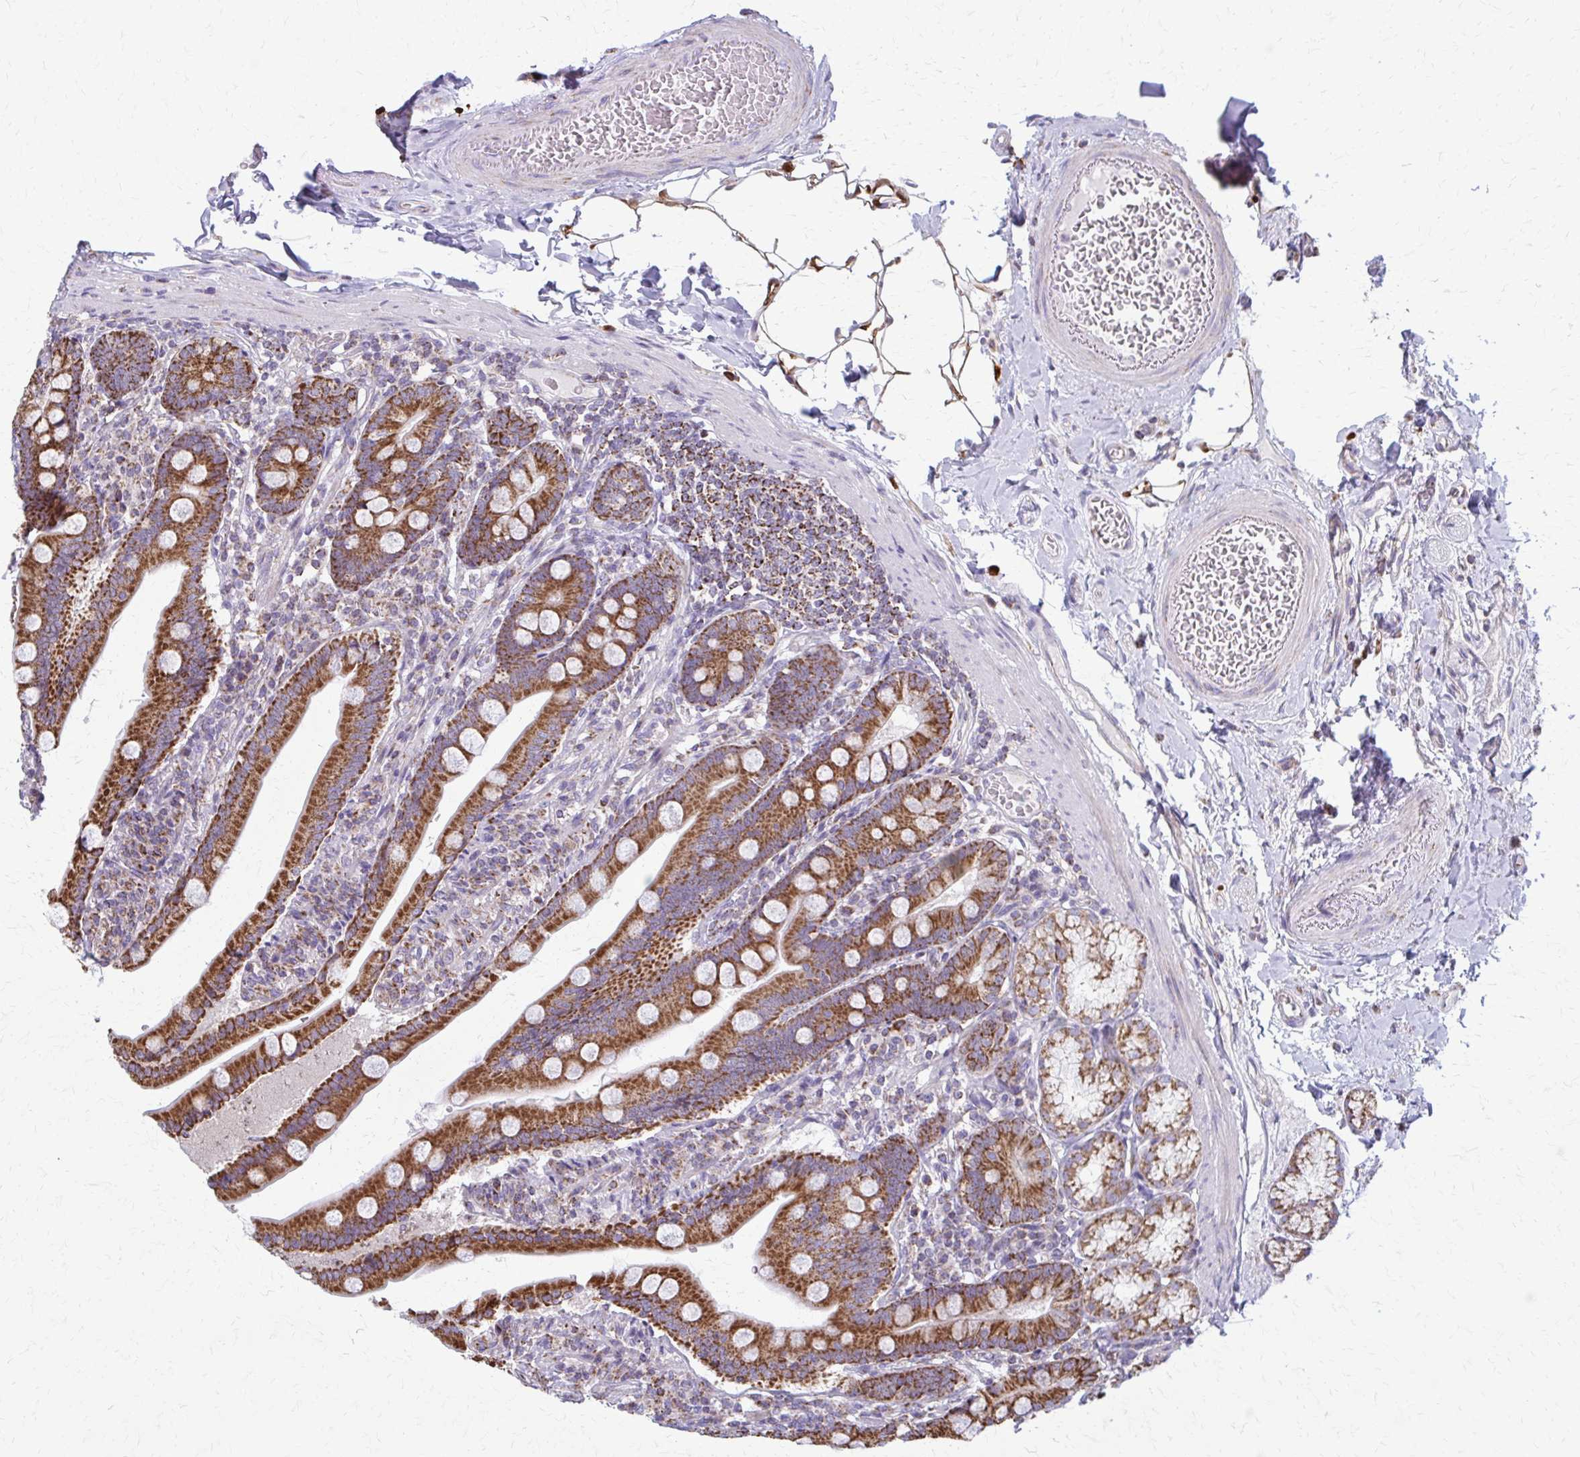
{"staining": {"intensity": "strong", "quantity": ">75%", "location": "cytoplasmic/membranous"}, "tissue": "duodenum", "cell_type": "Glandular cells", "image_type": "normal", "snomed": [{"axis": "morphology", "description": "Normal tissue, NOS"}, {"axis": "topography", "description": "Duodenum"}], "caption": "This is an image of immunohistochemistry (IHC) staining of normal duodenum, which shows strong staining in the cytoplasmic/membranous of glandular cells.", "gene": "TVP23A", "patient": {"sex": "female", "age": 67}}